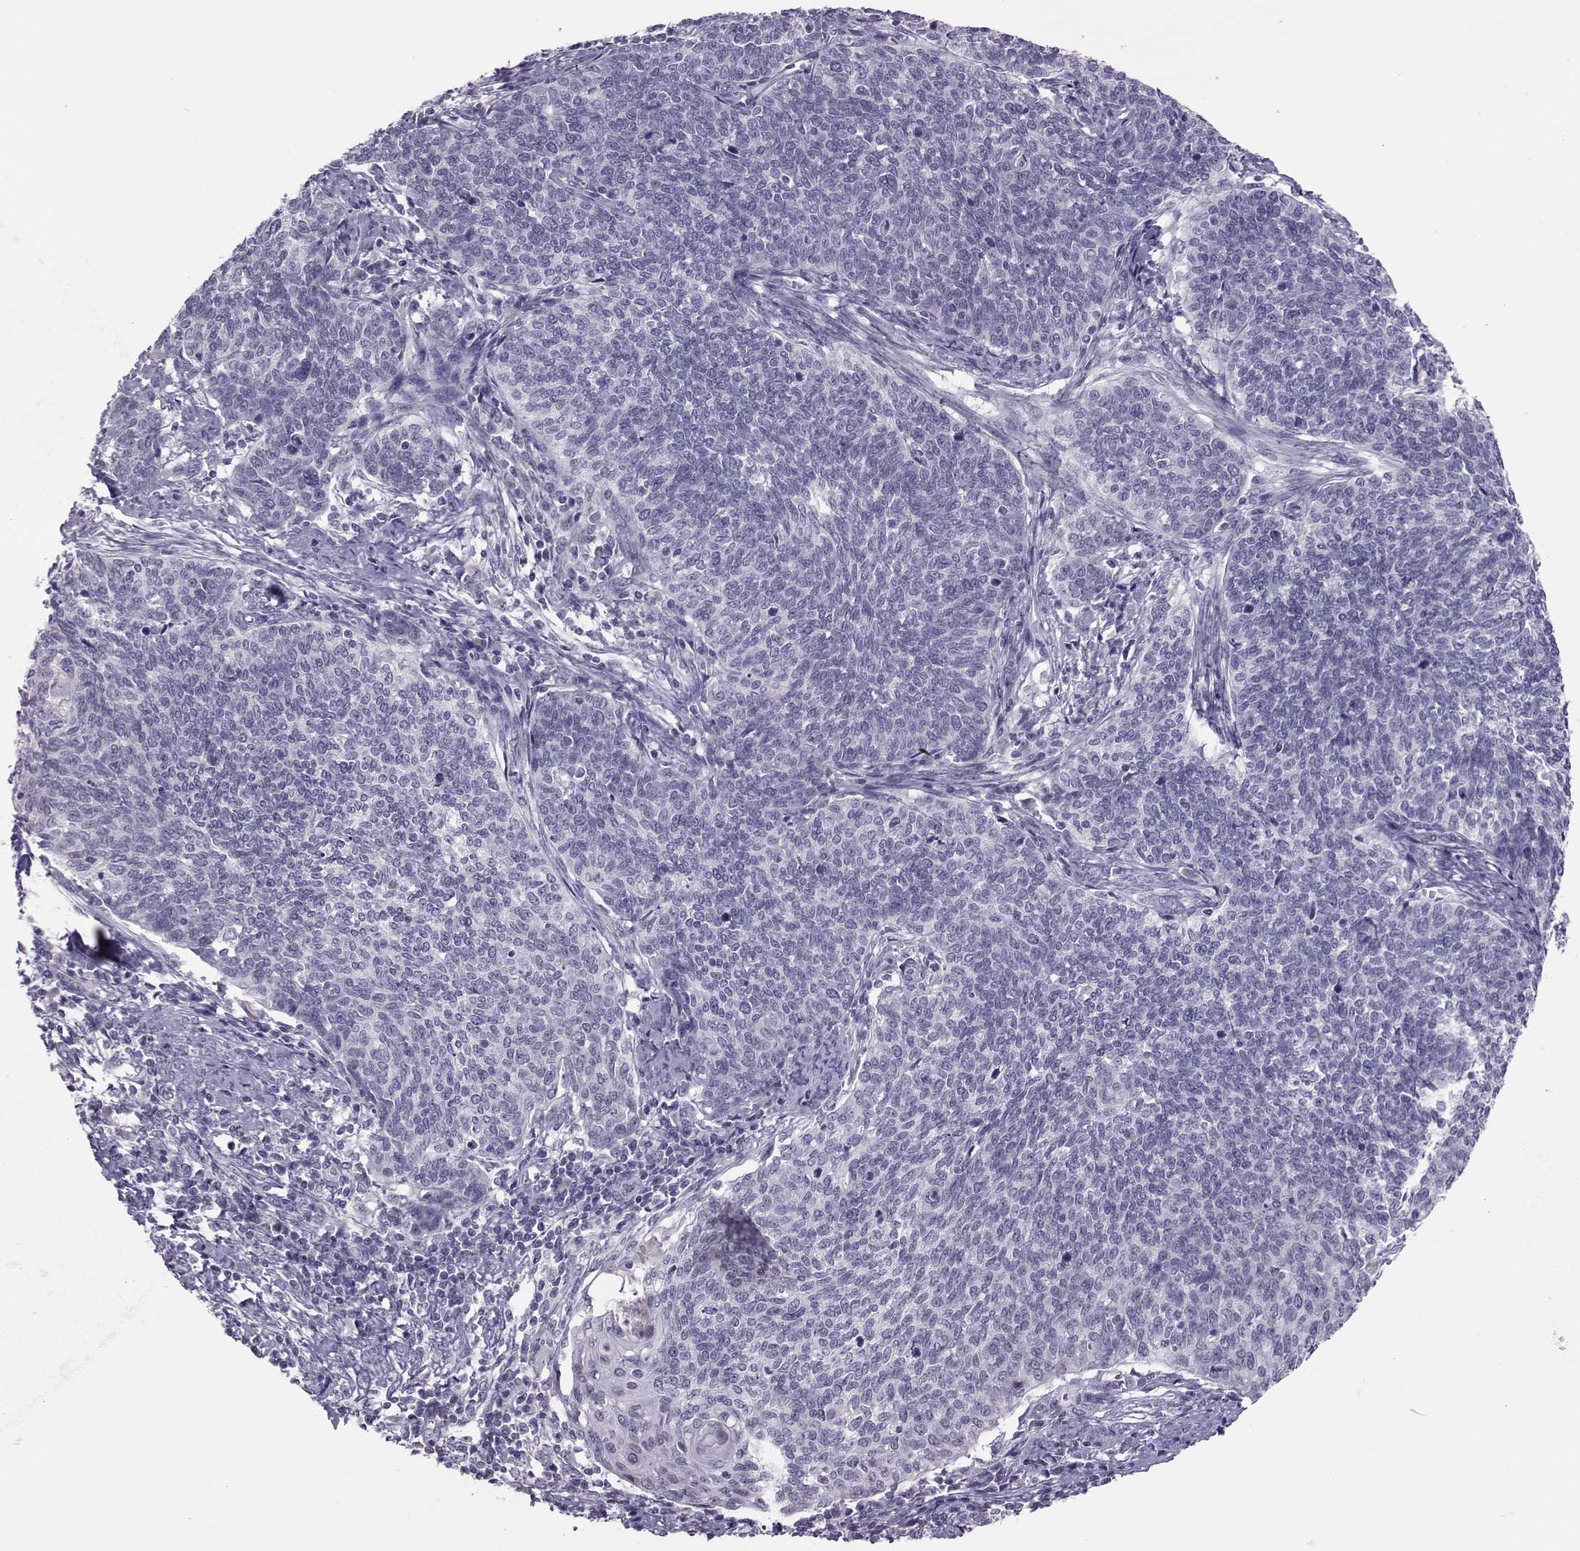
{"staining": {"intensity": "negative", "quantity": "none", "location": "none"}, "tissue": "cervical cancer", "cell_type": "Tumor cells", "image_type": "cancer", "snomed": [{"axis": "morphology", "description": "Squamous cell carcinoma, NOS"}, {"axis": "topography", "description": "Cervix"}], "caption": "DAB (3,3'-diaminobenzidine) immunohistochemical staining of human cervical squamous cell carcinoma shows no significant expression in tumor cells.", "gene": "DNAAF1", "patient": {"sex": "female", "age": 39}}